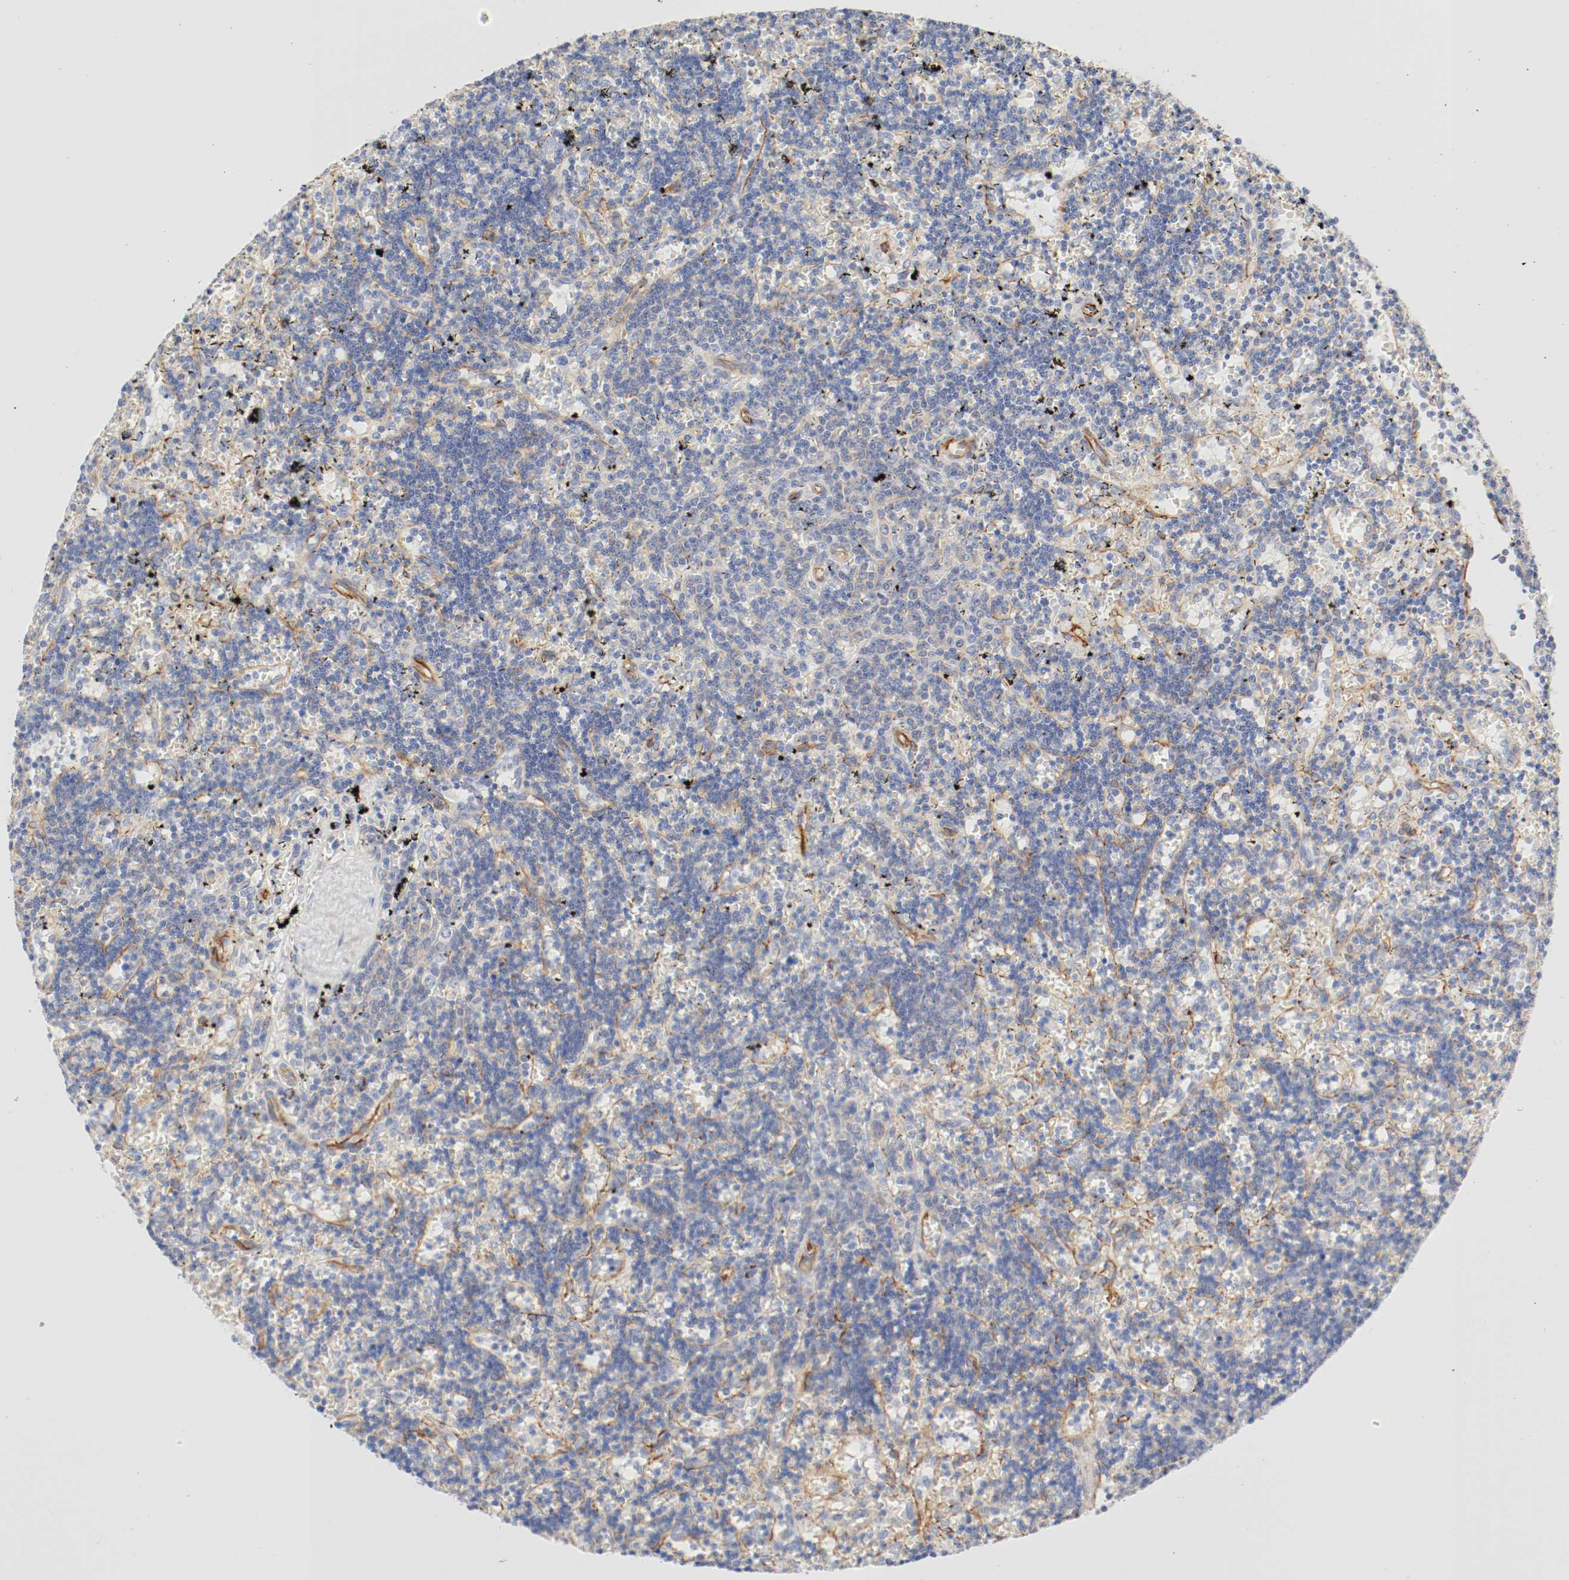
{"staining": {"intensity": "weak", "quantity": "<25%", "location": "cytoplasmic/membranous"}, "tissue": "lymphoma", "cell_type": "Tumor cells", "image_type": "cancer", "snomed": [{"axis": "morphology", "description": "Malignant lymphoma, non-Hodgkin's type, Low grade"}, {"axis": "topography", "description": "Spleen"}], "caption": "This image is of lymphoma stained with immunohistochemistry to label a protein in brown with the nuclei are counter-stained blue. There is no staining in tumor cells.", "gene": "GIT1", "patient": {"sex": "male", "age": 60}}